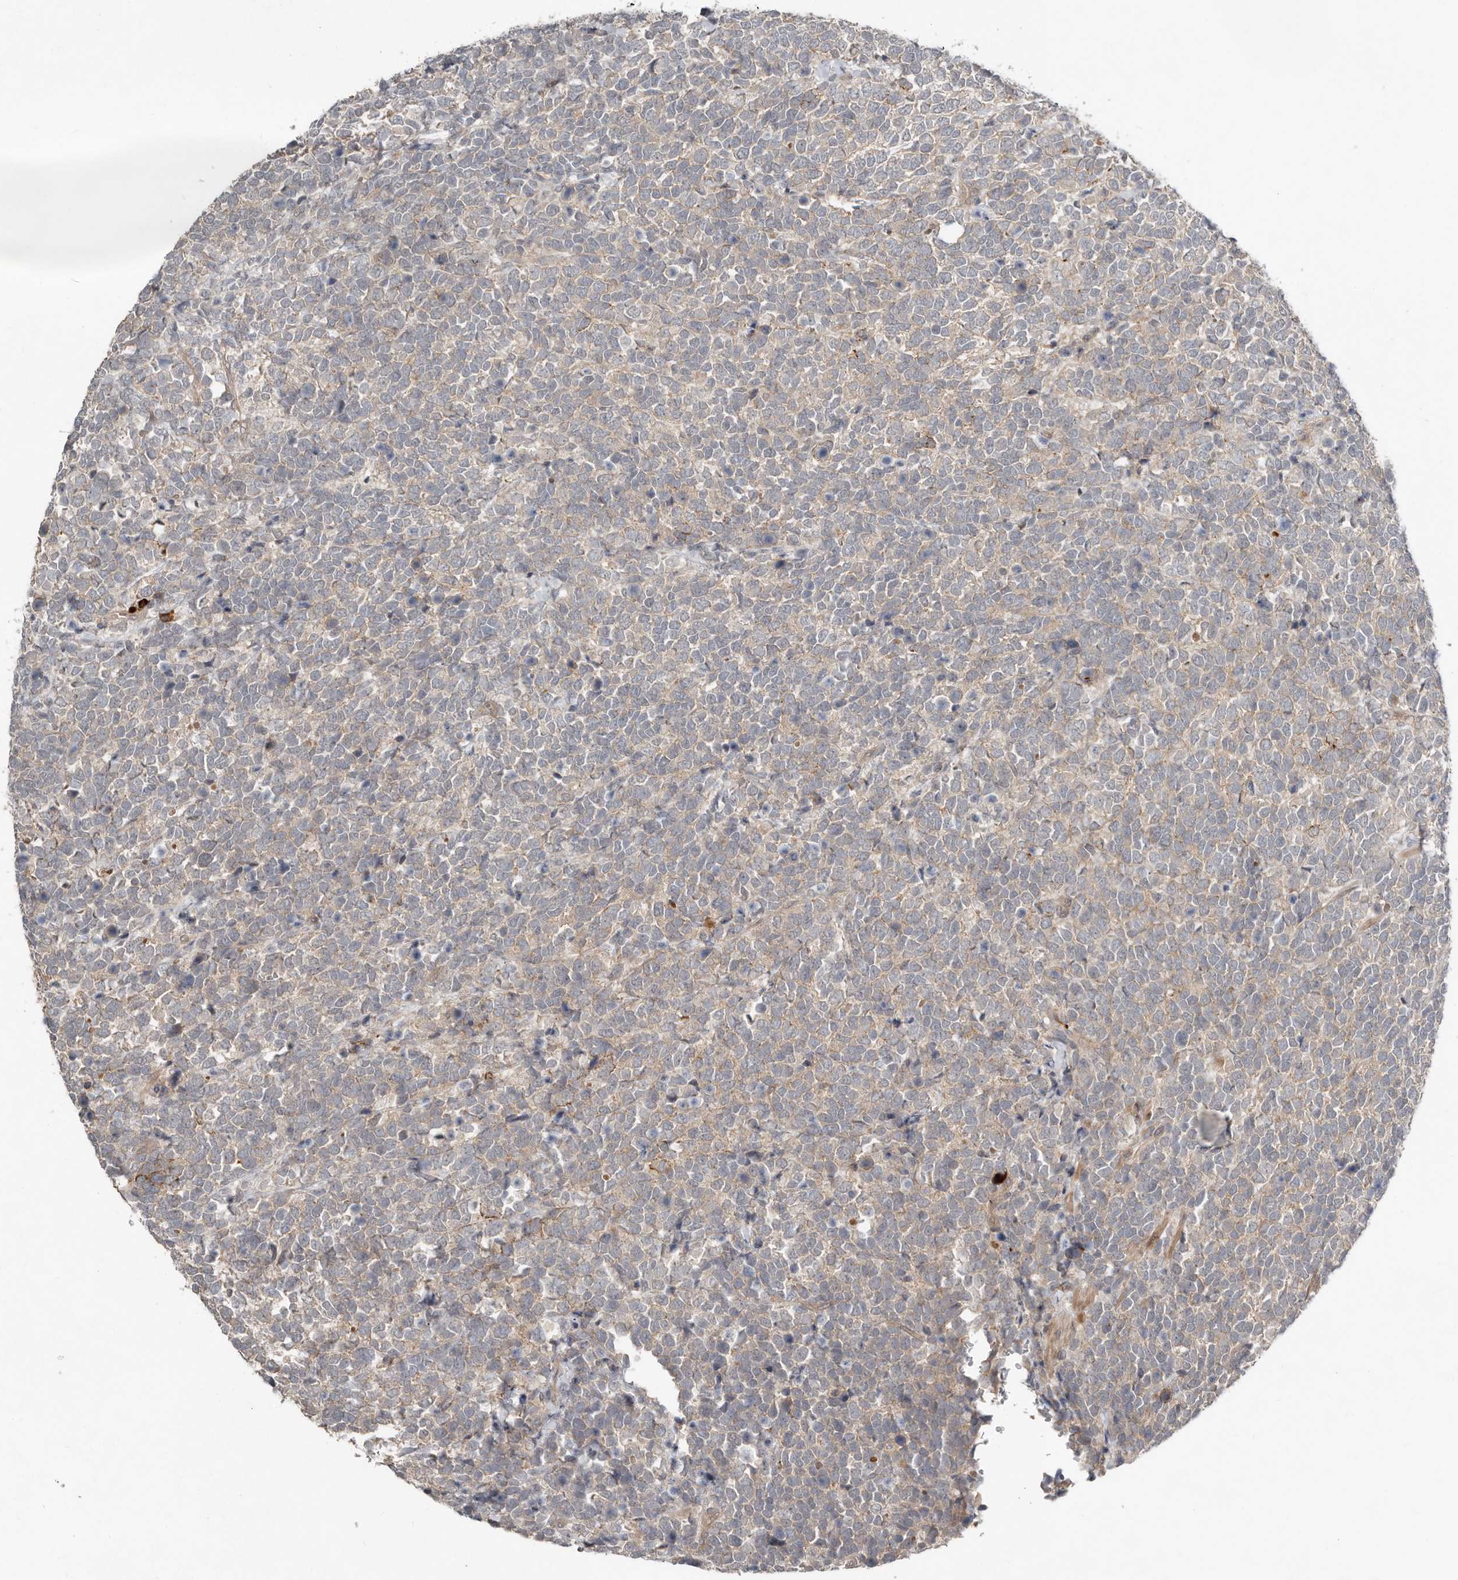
{"staining": {"intensity": "negative", "quantity": "none", "location": "none"}, "tissue": "urothelial cancer", "cell_type": "Tumor cells", "image_type": "cancer", "snomed": [{"axis": "morphology", "description": "Urothelial carcinoma, High grade"}, {"axis": "topography", "description": "Urinary bladder"}], "caption": "The image exhibits no significant positivity in tumor cells of urothelial cancer. Nuclei are stained in blue.", "gene": "TEAD3", "patient": {"sex": "female", "age": 82}}